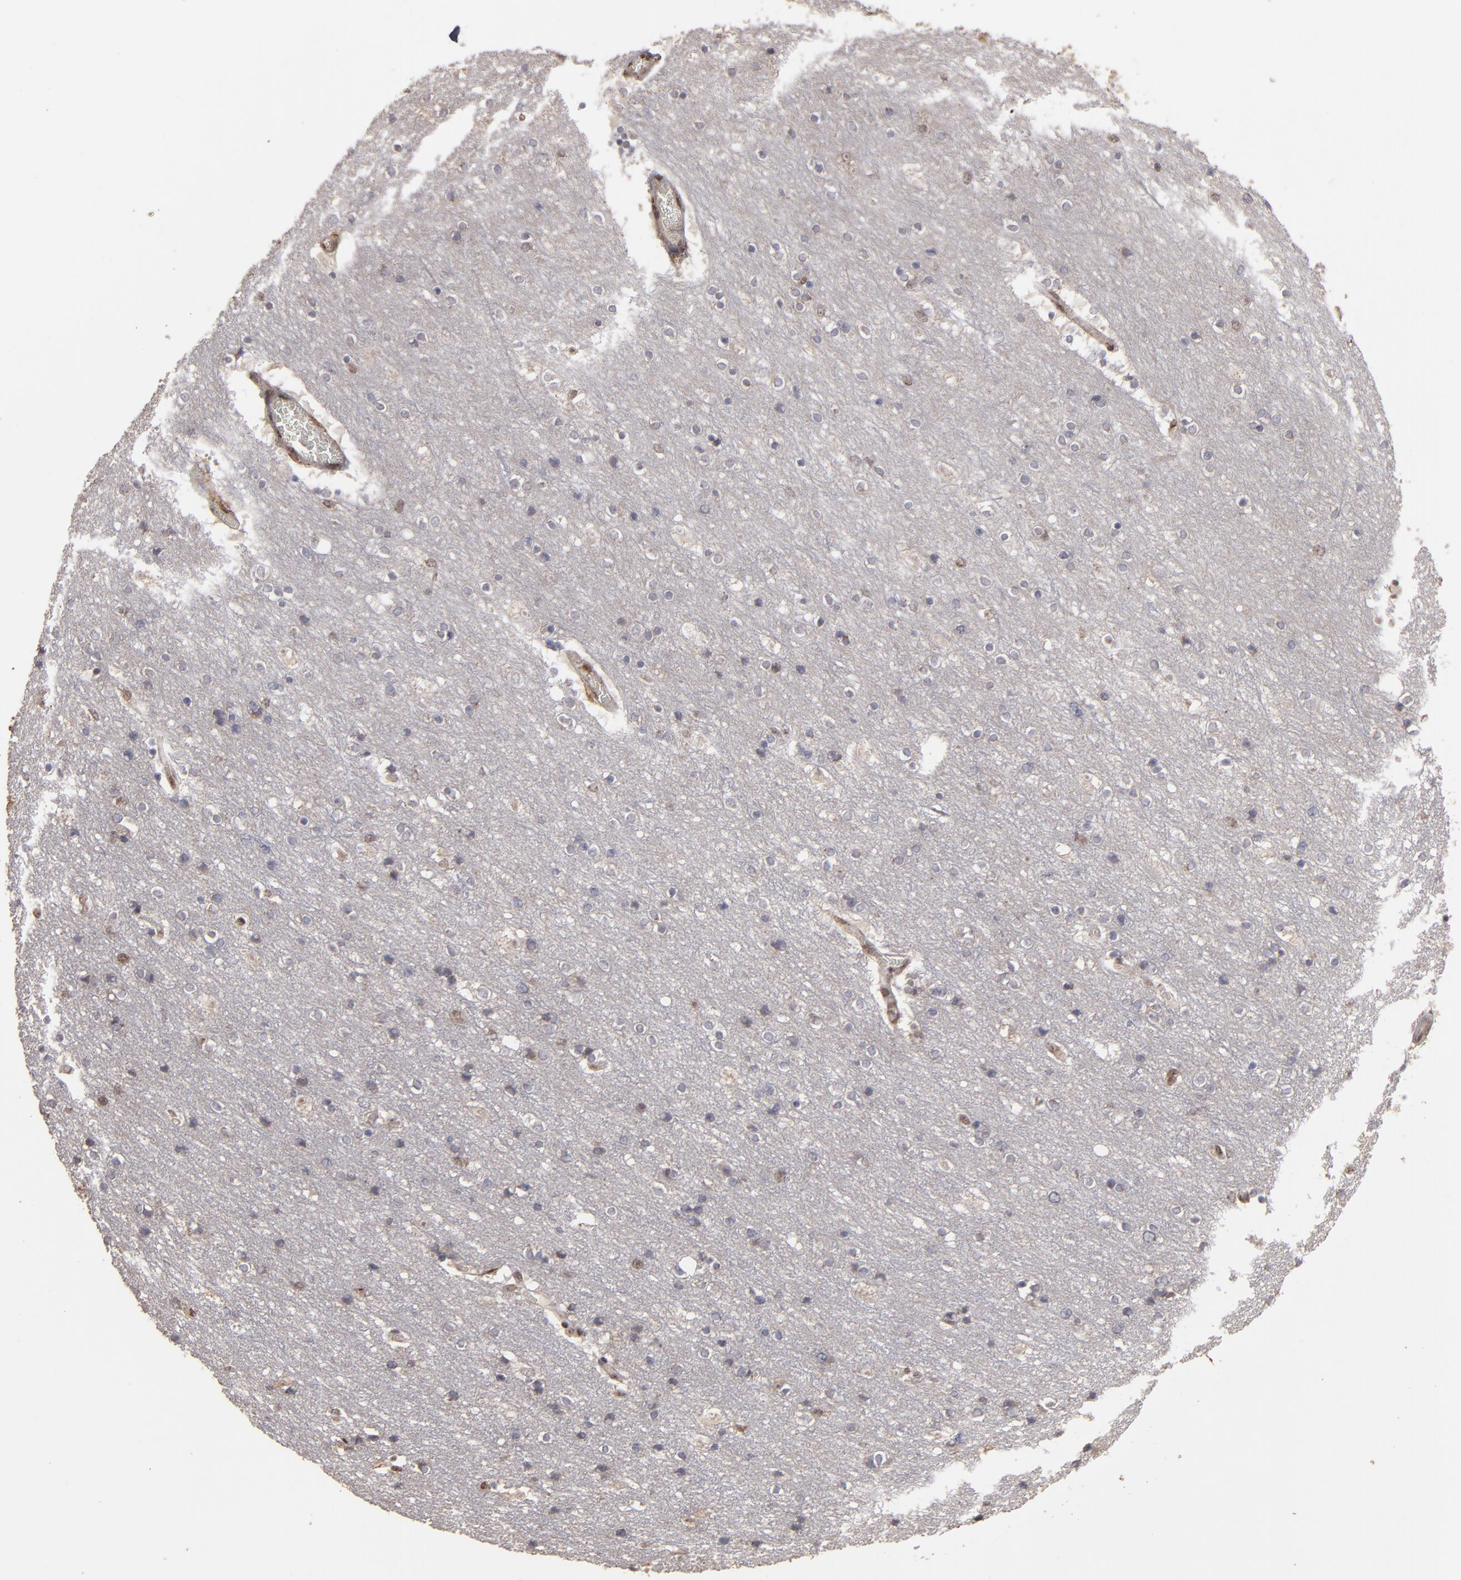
{"staining": {"intensity": "moderate", "quantity": ">75%", "location": "cytoplasmic/membranous"}, "tissue": "cerebral cortex", "cell_type": "Endothelial cells", "image_type": "normal", "snomed": [{"axis": "morphology", "description": "Normal tissue, NOS"}, {"axis": "topography", "description": "Cerebral cortex"}], "caption": "High-power microscopy captured an IHC histopathology image of unremarkable cerebral cortex, revealing moderate cytoplasmic/membranous positivity in approximately >75% of endothelial cells.", "gene": "CD55", "patient": {"sex": "female", "age": 54}}